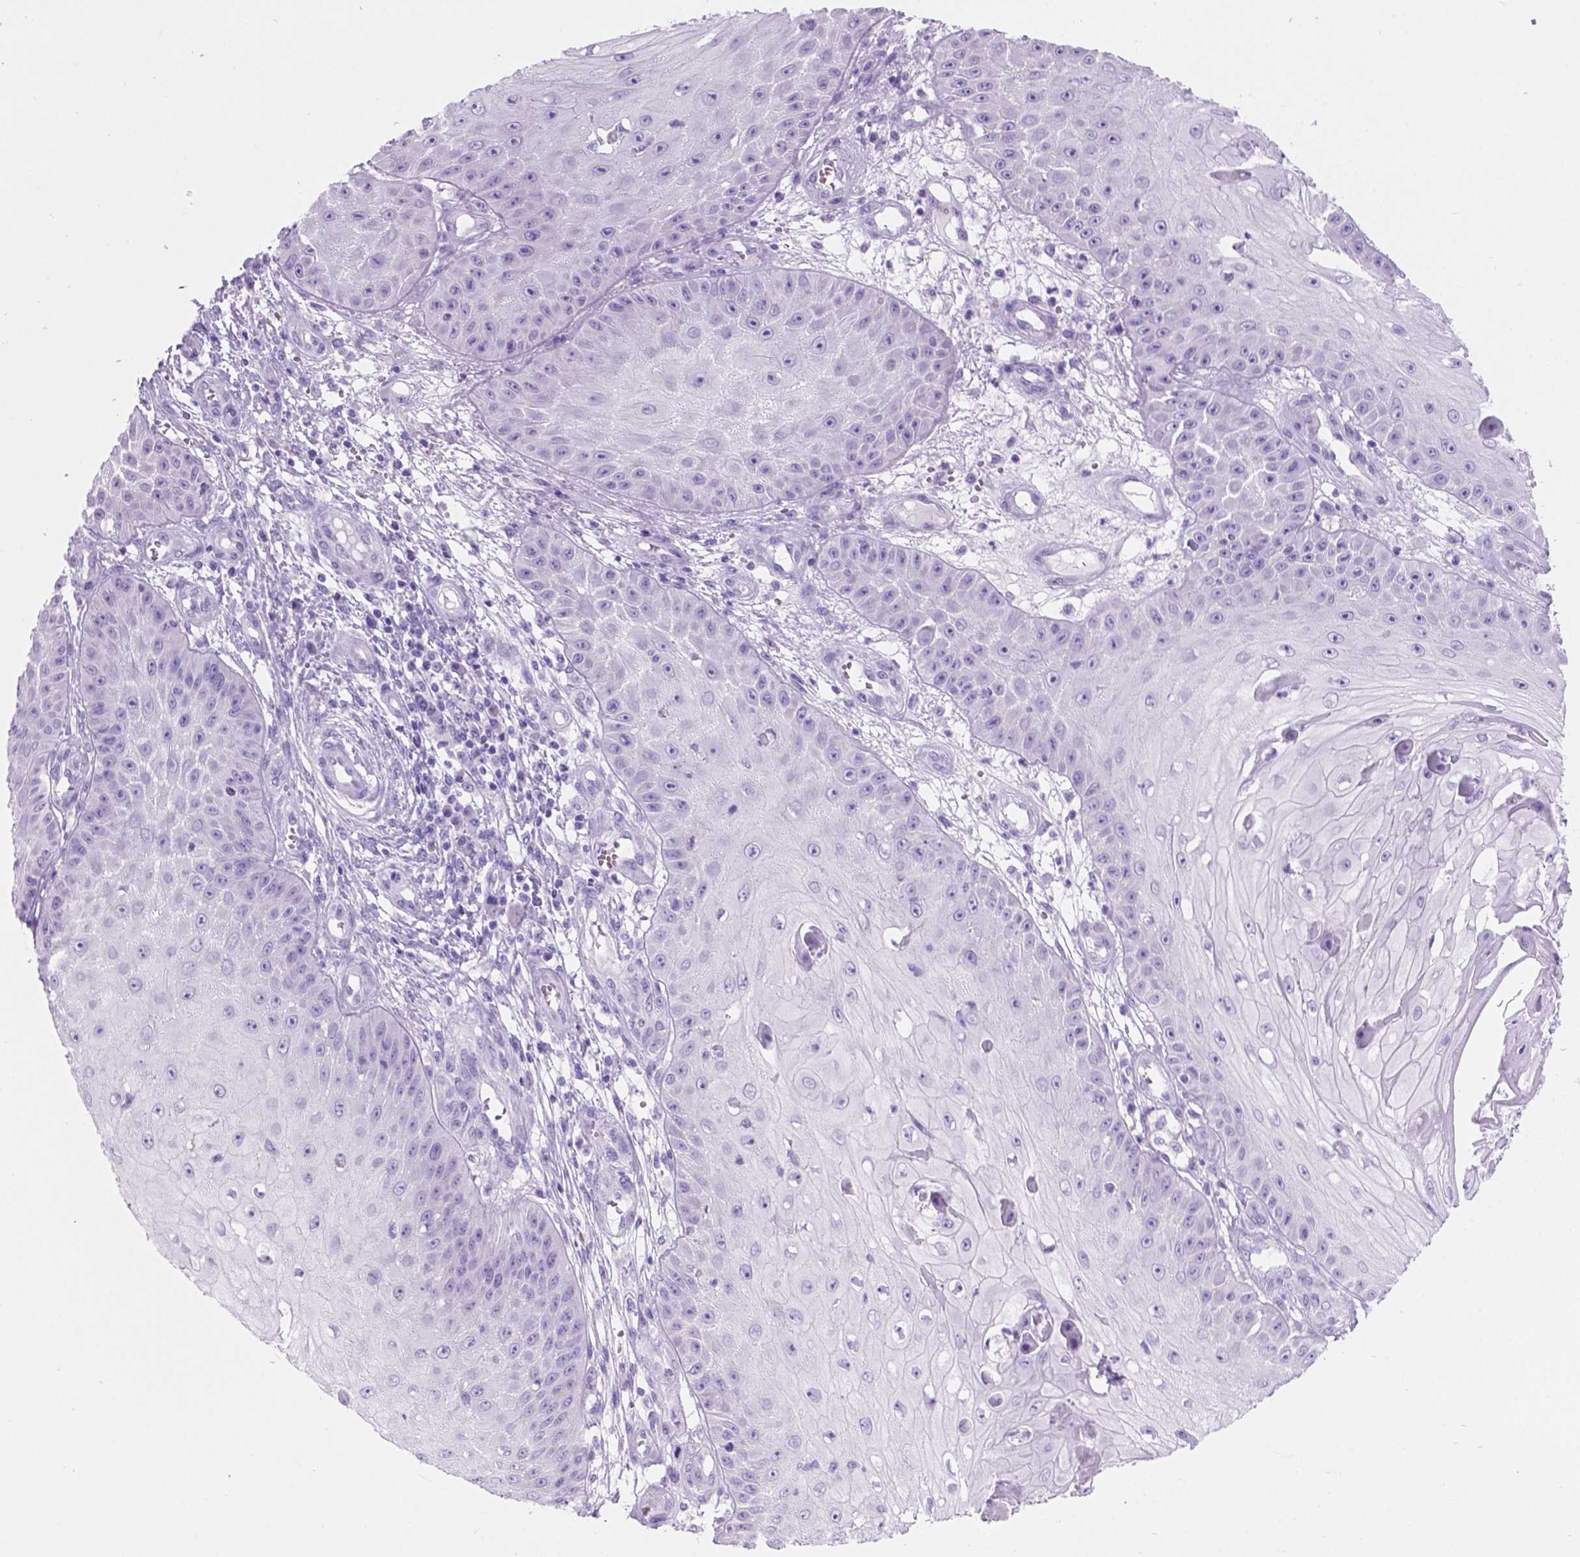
{"staining": {"intensity": "negative", "quantity": "none", "location": "none"}, "tissue": "skin cancer", "cell_type": "Tumor cells", "image_type": "cancer", "snomed": [{"axis": "morphology", "description": "Squamous cell carcinoma, NOS"}, {"axis": "topography", "description": "Skin"}], "caption": "This is an IHC photomicrograph of human squamous cell carcinoma (skin). There is no positivity in tumor cells.", "gene": "GRIN2B", "patient": {"sex": "male", "age": 70}}